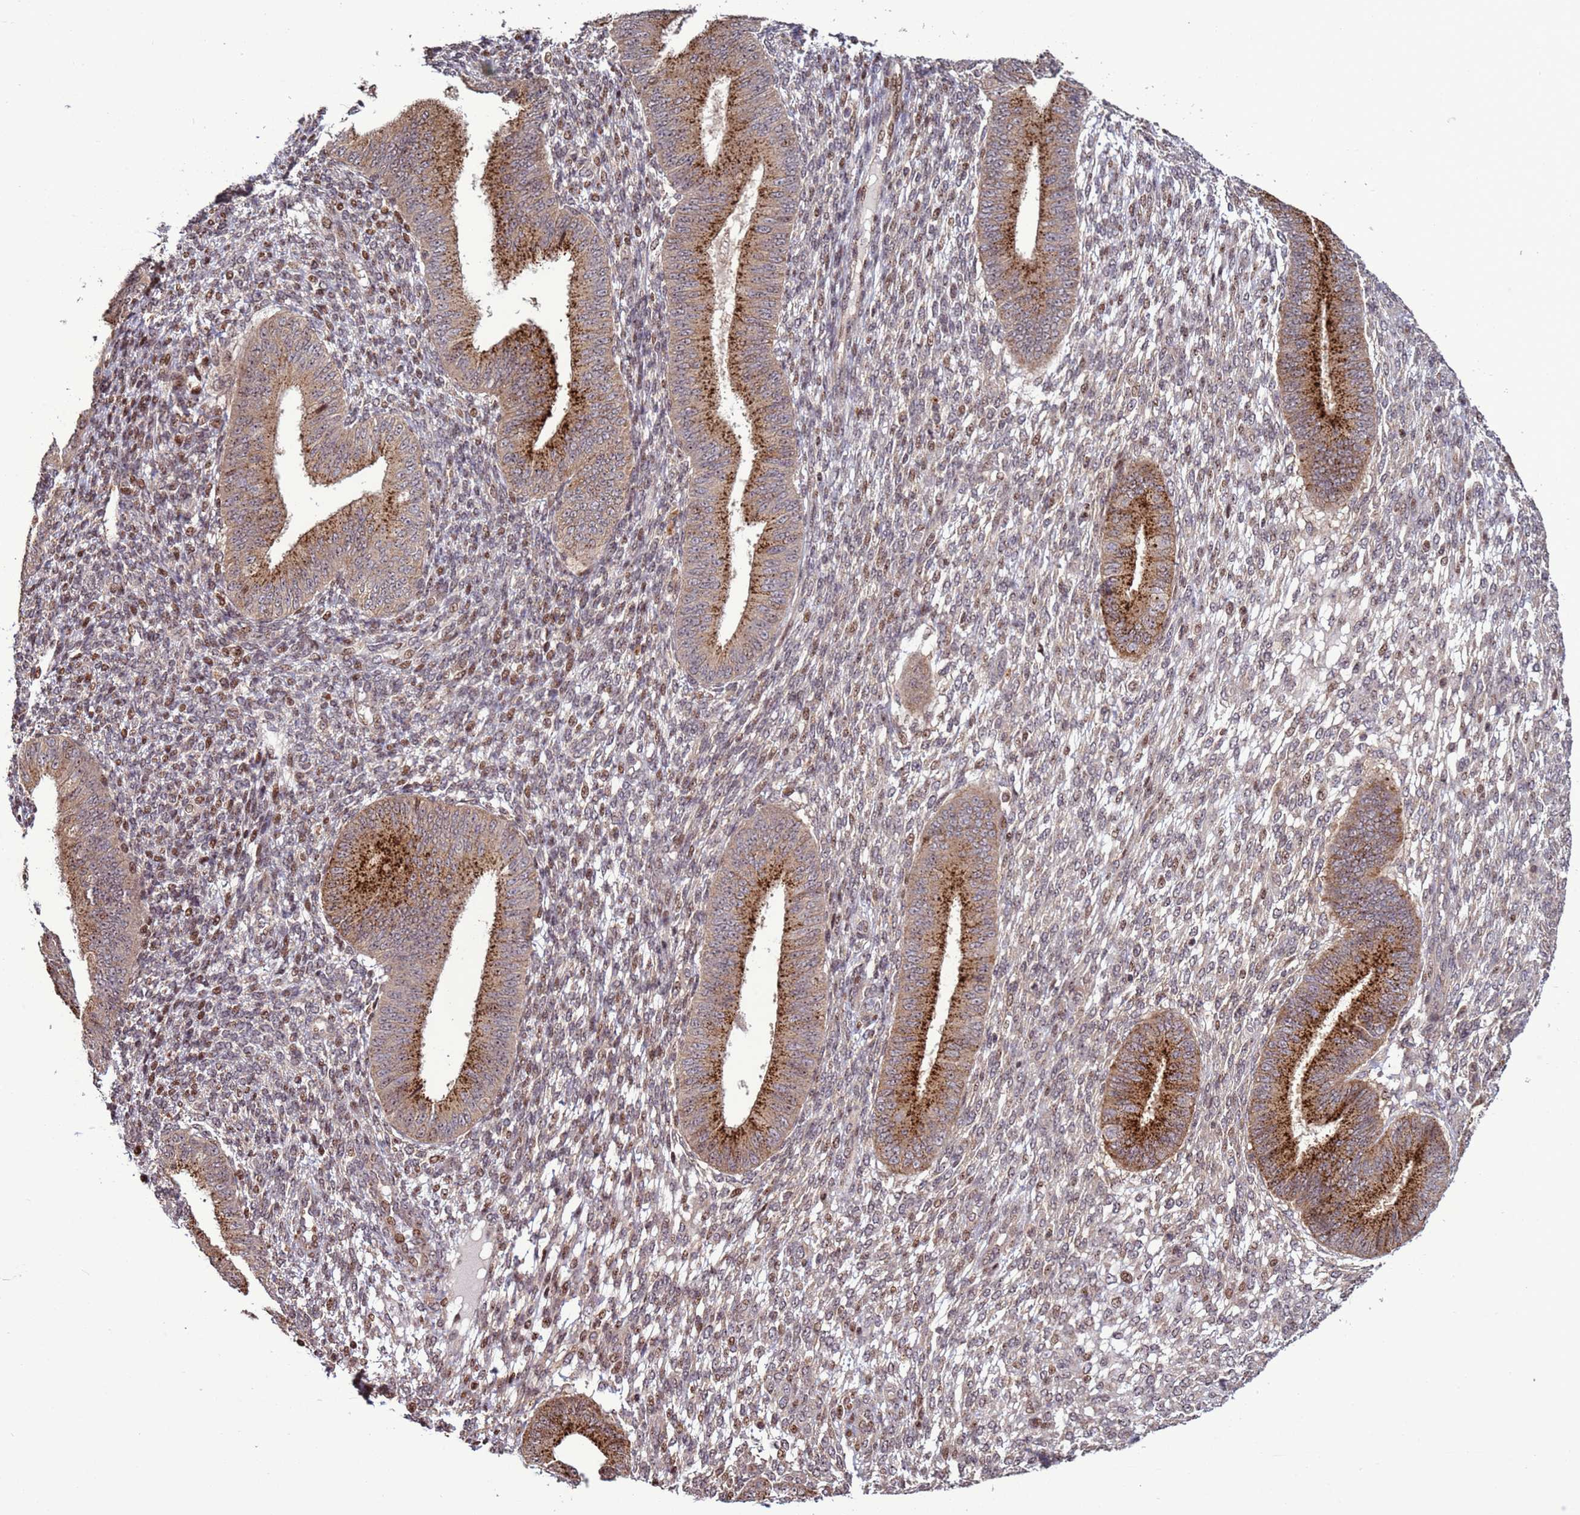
{"staining": {"intensity": "moderate", "quantity": "25%-75%", "location": "nuclear"}, "tissue": "endometrium", "cell_type": "Cells in endometrial stroma", "image_type": "normal", "snomed": [{"axis": "morphology", "description": "Normal tissue, NOS"}, {"axis": "topography", "description": "Endometrium"}], "caption": "An immunohistochemistry (IHC) image of unremarkable tissue is shown. Protein staining in brown highlights moderate nuclear positivity in endometrium within cells in endometrial stroma. The staining was performed using DAB to visualize the protein expression in brown, while the nuclei were stained in blue with hematoxylin (Magnification: 20x).", "gene": "HGH1", "patient": {"sex": "female", "age": 49}}